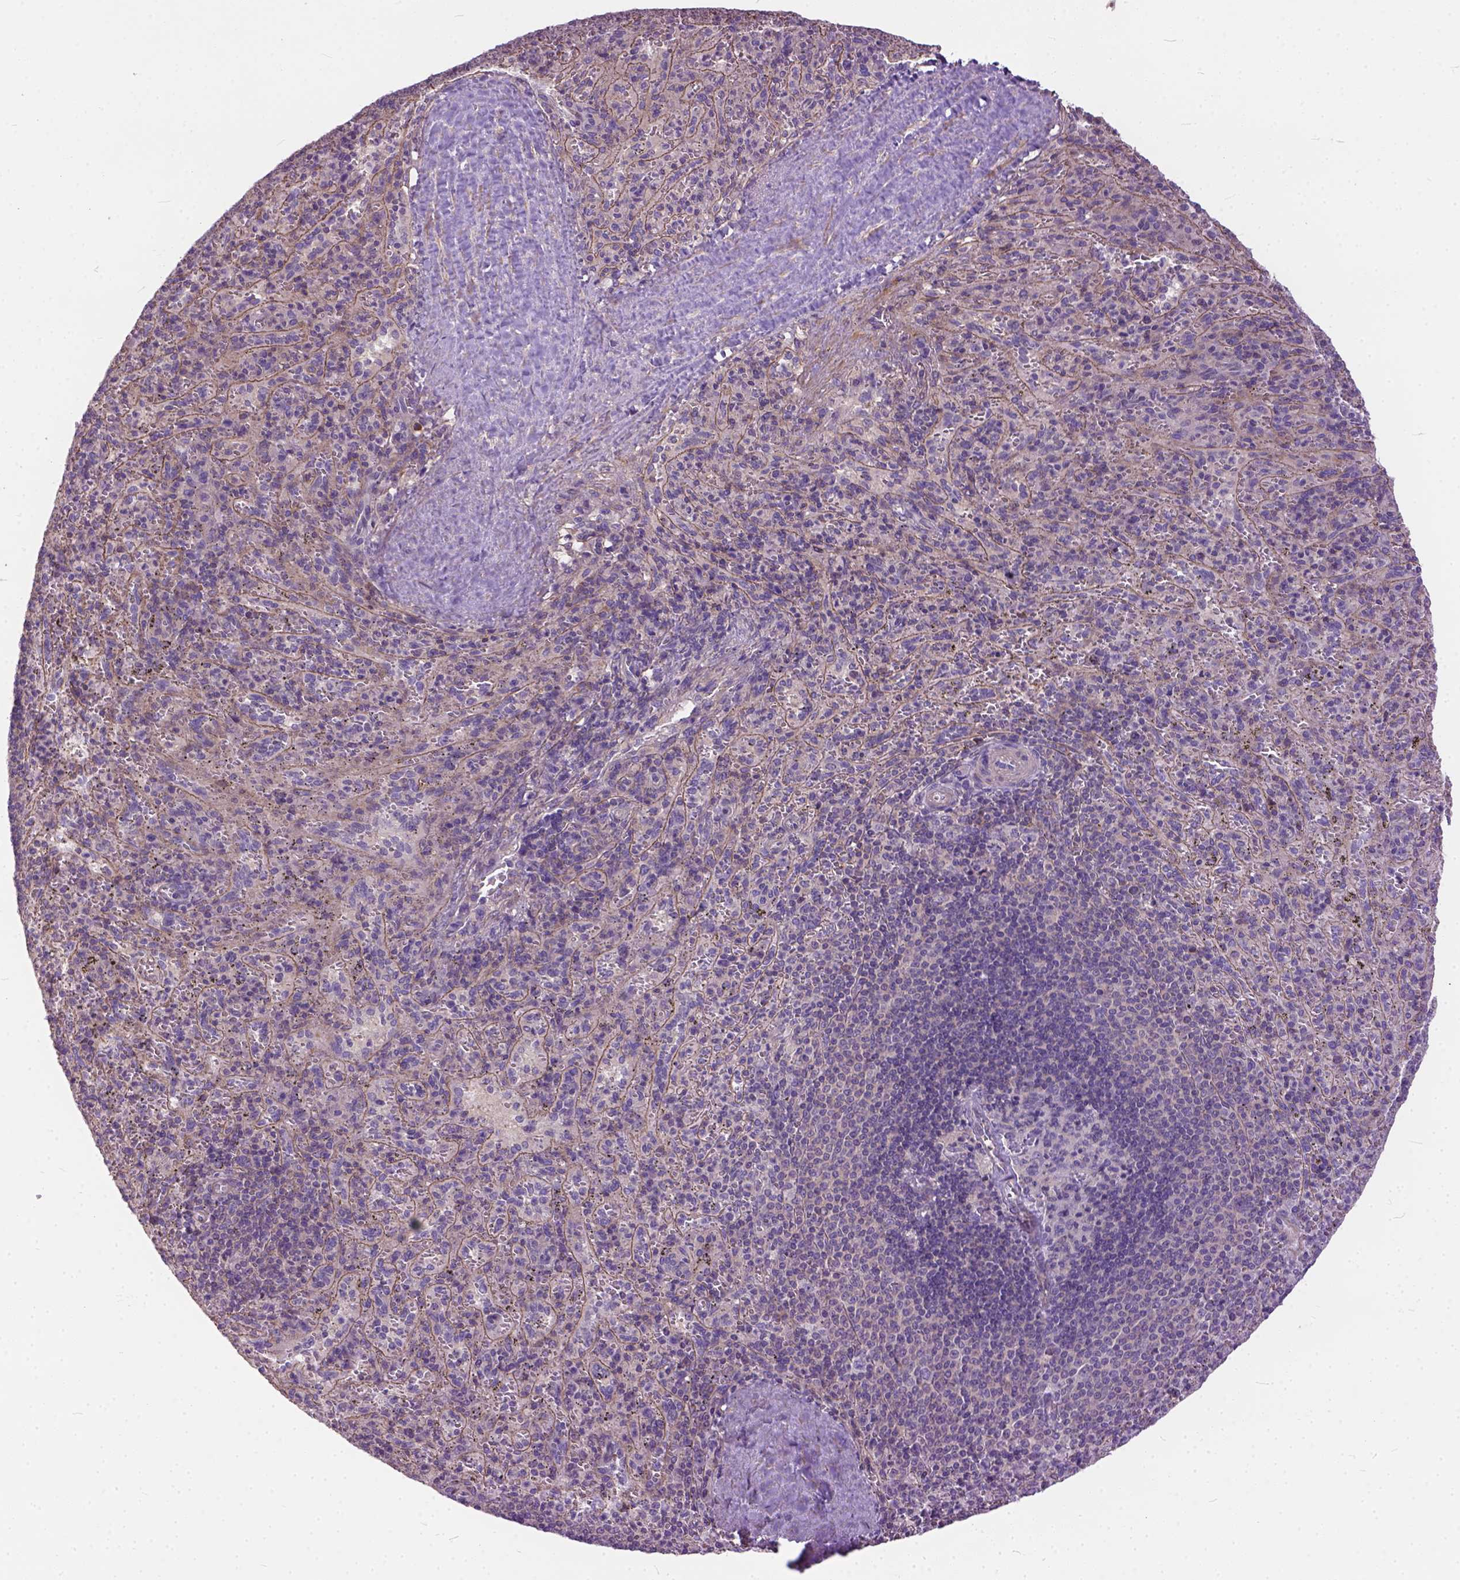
{"staining": {"intensity": "weak", "quantity": "25%-75%", "location": "cytoplasmic/membranous"}, "tissue": "spleen", "cell_type": "Cells in red pulp", "image_type": "normal", "snomed": [{"axis": "morphology", "description": "Normal tissue, NOS"}, {"axis": "topography", "description": "Spleen"}], "caption": "Weak cytoplasmic/membranous expression for a protein is appreciated in approximately 25%-75% of cells in red pulp of unremarkable spleen using immunohistochemistry.", "gene": "BANF2", "patient": {"sex": "male", "age": 57}}